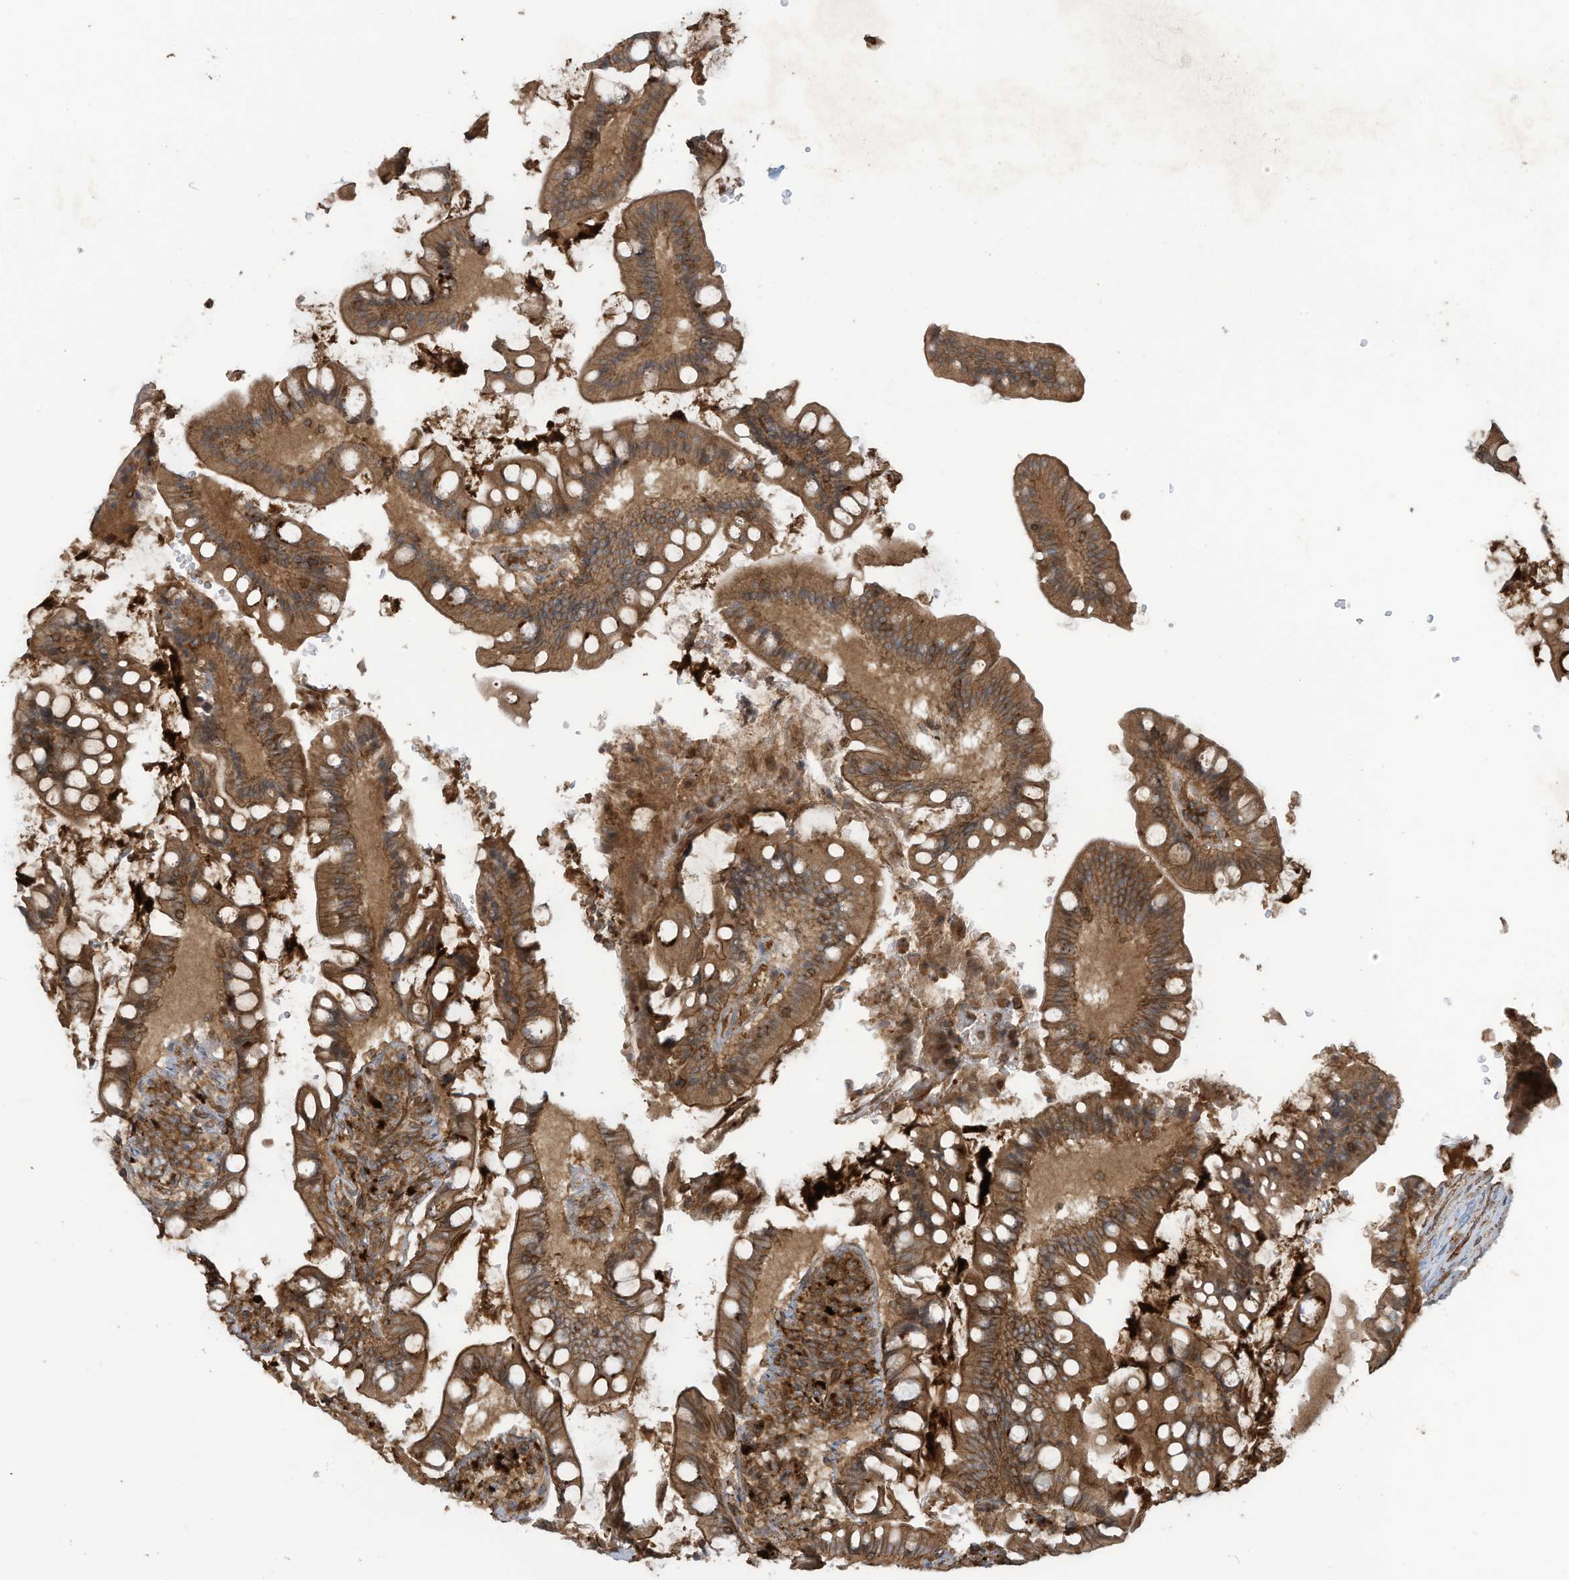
{"staining": {"intensity": "strong", "quantity": ">75%", "location": "cytoplasmic/membranous"}, "tissue": "small intestine", "cell_type": "Glandular cells", "image_type": "normal", "snomed": [{"axis": "morphology", "description": "Normal tissue, NOS"}, {"axis": "topography", "description": "Small intestine"}], "caption": "Human small intestine stained with a brown dye demonstrates strong cytoplasmic/membranous positive positivity in approximately >75% of glandular cells.", "gene": "DDIT4", "patient": {"sex": "male", "age": 7}}